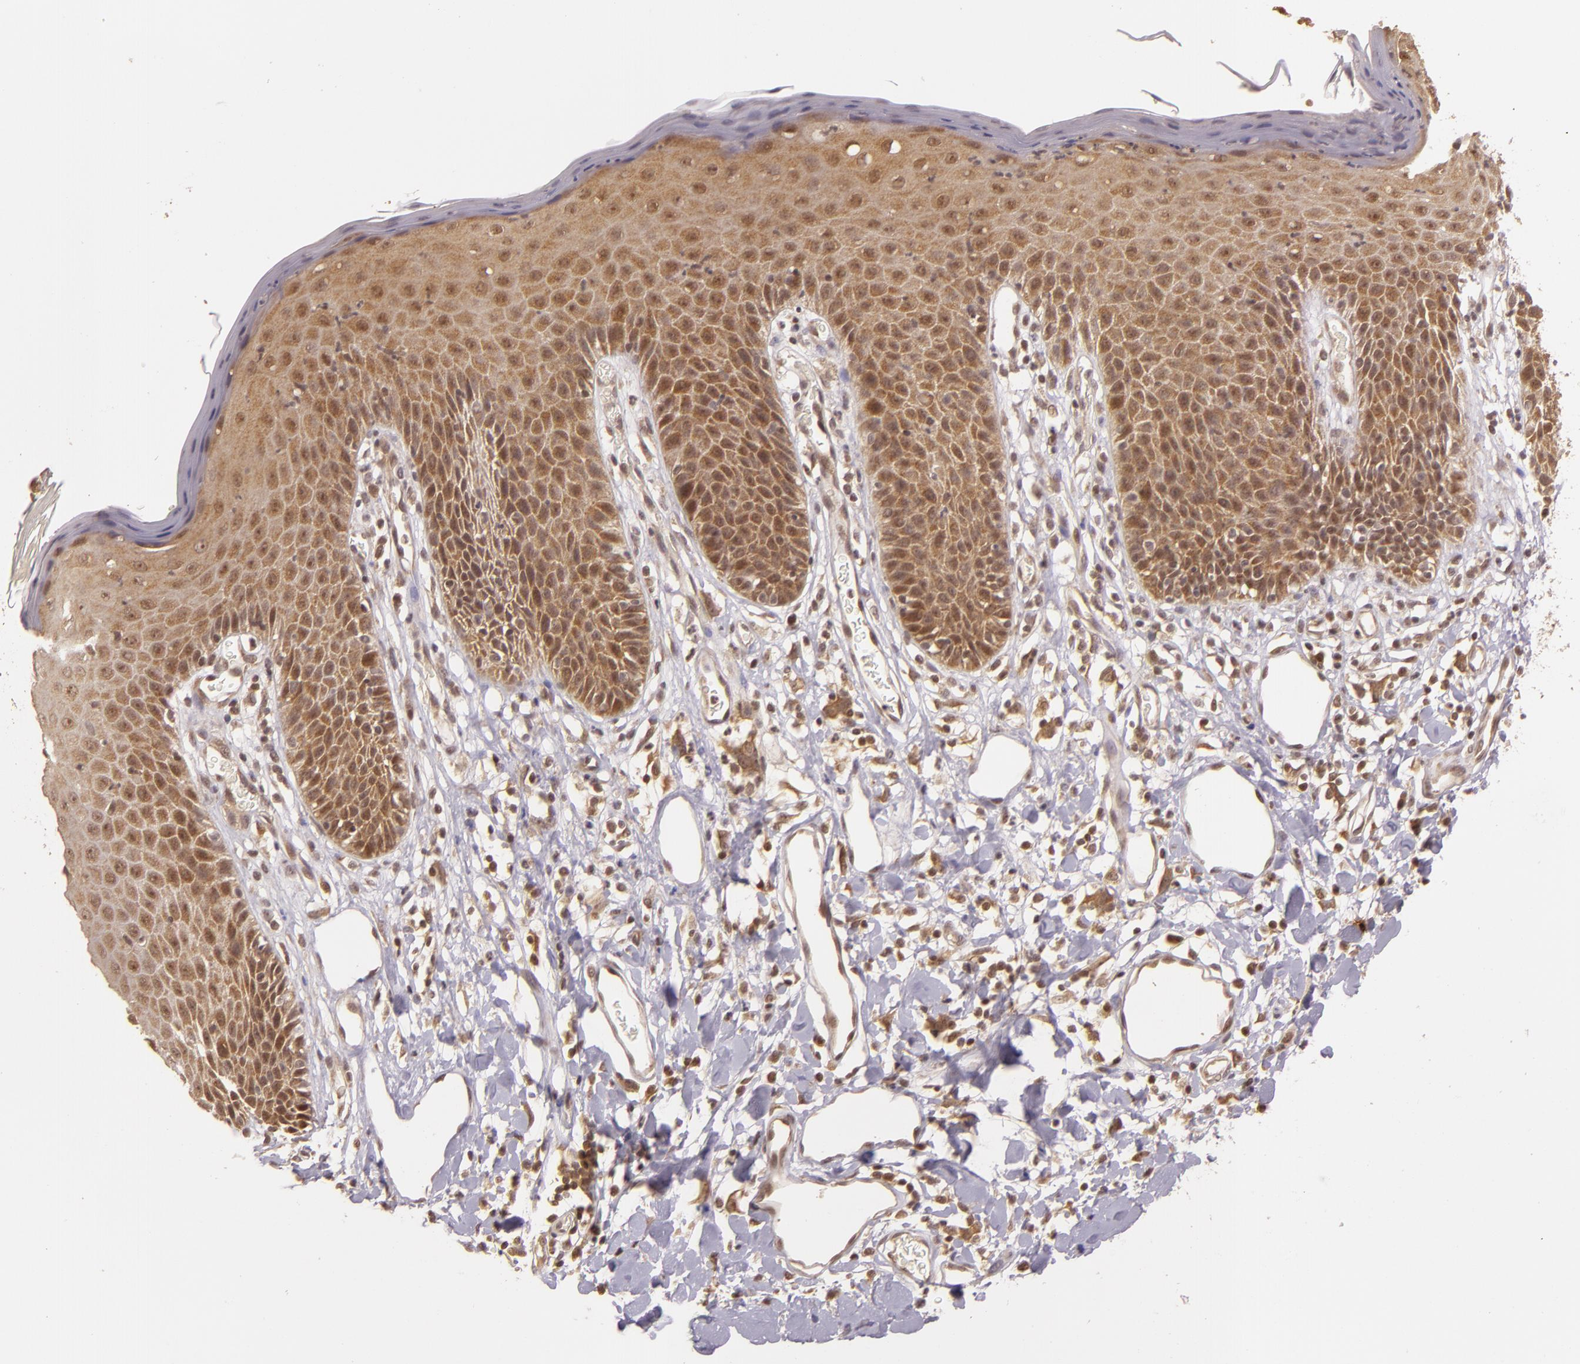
{"staining": {"intensity": "moderate", "quantity": ">75%", "location": "cytoplasmic/membranous,nuclear"}, "tissue": "skin", "cell_type": "Epidermal cells", "image_type": "normal", "snomed": [{"axis": "morphology", "description": "Normal tissue, NOS"}, {"axis": "topography", "description": "Vulva"}, {"axis": "topography", "description": "Peripheral nerve tissue"}], "caption": "The histopathology image demonstrates immunohistochemical staining of normal skin. There is moderate cytoplasmic/membranous,nuclear positivity is present in approximately >75% of epidermal cells. Nuclei are stained in blue.", "gene": "TXNRD2", "patient": {"sex": "female", "age": 68}}